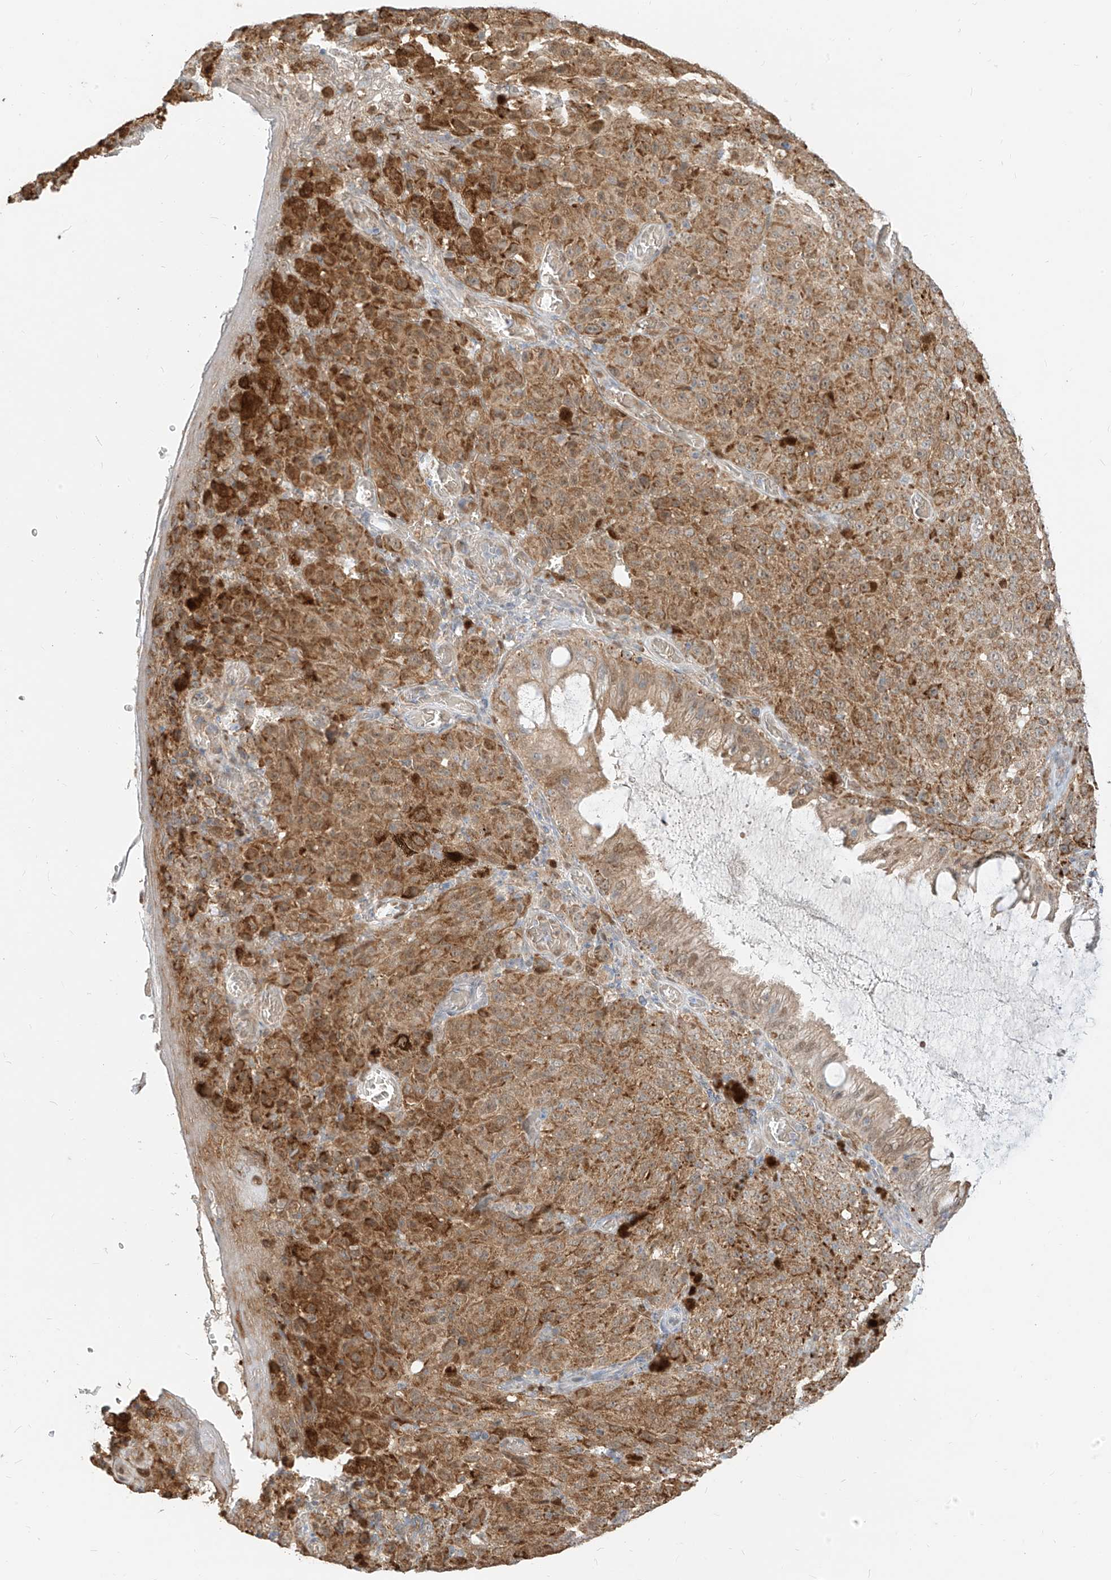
{"staining": {"intensity": "moderate", "quantity": ">75%", "location": "cytoplasmic/membranous"}, "tissue": "melanoma", "cell_type": "Tumor cells", "image_type": "cancer", "snomed": [{"axis": "morphology", "description": "Malignant melanoma, NOS"}, {"axis": "topography", "description": "Rectum"}], "caption": "A micrograph showing moderate cytoplasmic/membranous positivity in about >75% of tumor cells in malignant melanoma, as visualized by brown immunohistochemical staining.", "gene": "MTUS2", "patient": {"sex": "female", "age": 81}}